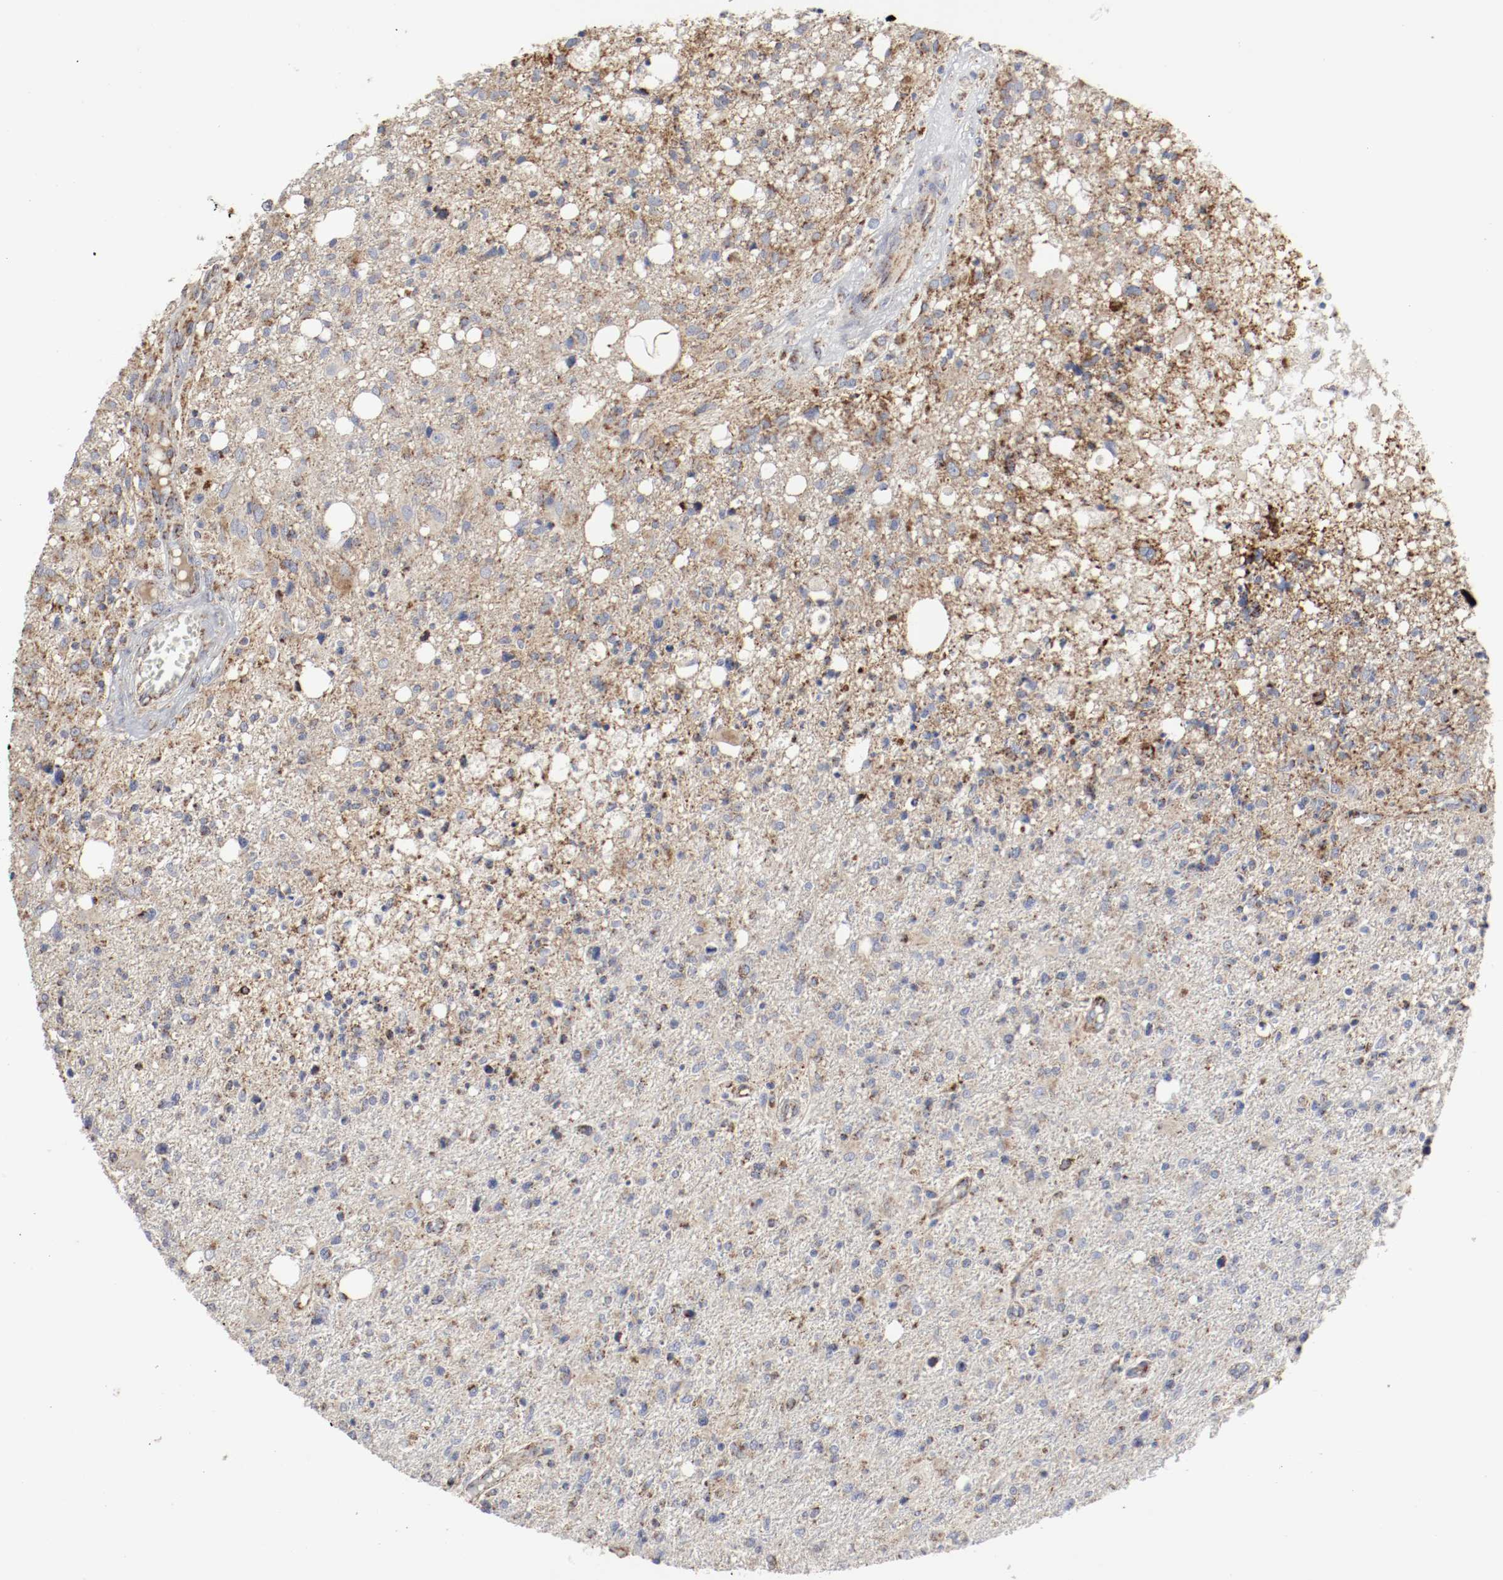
{"staining": {"intensity": "moderate", "quantity": ">75%", "location": "cytoplasmic/membranous"}, "tissue": "glioma", "cell_type": "Tumor cells", "image_type": "cancer", "snomed": [{"axis": "morphology", "description": "Glioma, malignant, High grade"}, {"axis": "topography", "description": "Cerebral cortex"}], "caption": "Malignant glioma (high-grade) stained with a brown dye demonstrates moderate cytoplasmic/membranous positive staining in approximately >75% of tumor cells.", "gene": "AFG3L2", "patient": {"sex": "male", "age": 76}}